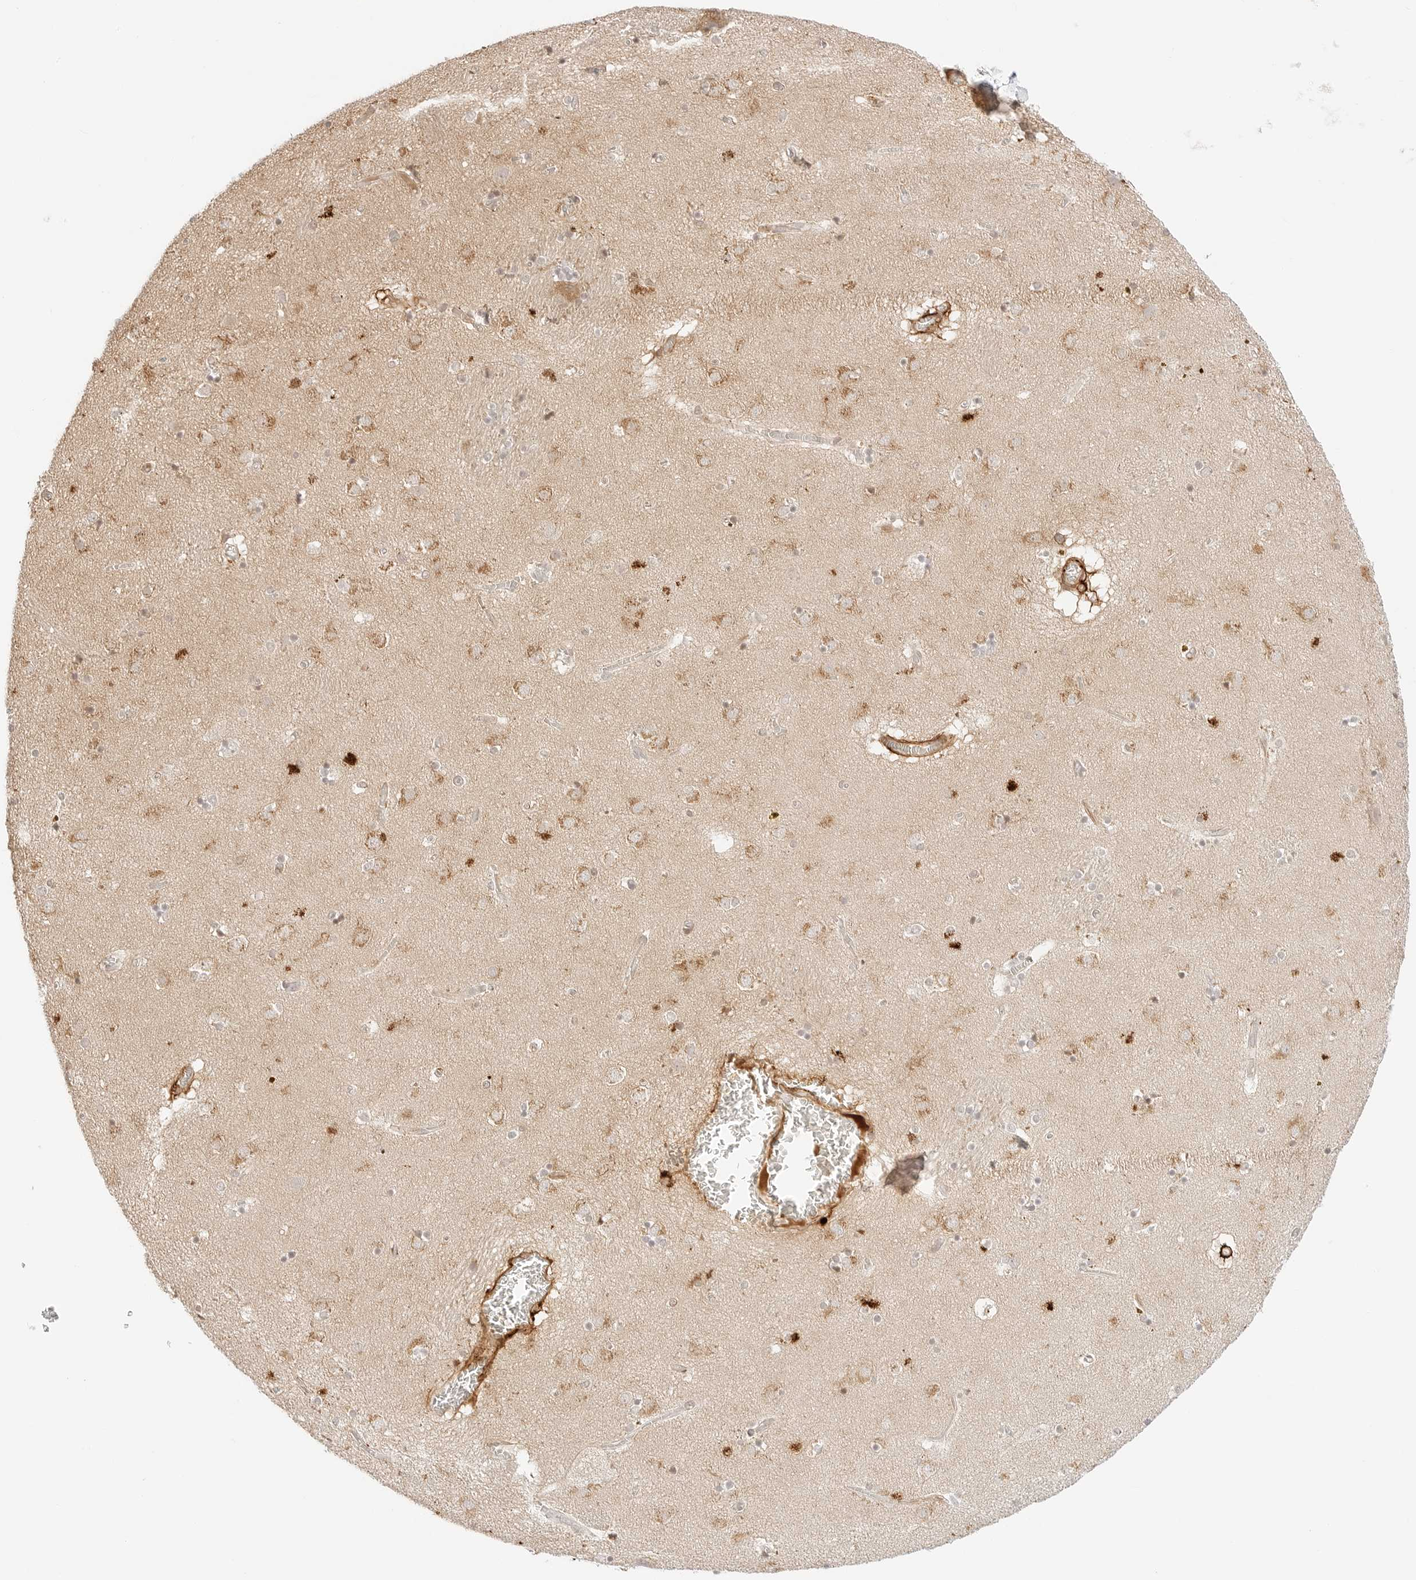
{"staining": {"intensity": "negative", "quantity": "none", "location": "none"}, "tissue": "caudate", "cell_type": "Glial cells", "image_type": "normal", "snomed": [{"axis": "morphology", "description": "Normal tissue, NOS"}, {"axis": "topography", "description": "Lateral ventricle wall"}], "caption": "The photomicrograph exhibits no significant positivity in glial cells of caudate.", "gene": "GNAS", "patient": {"sex": "male", "age": 70}}